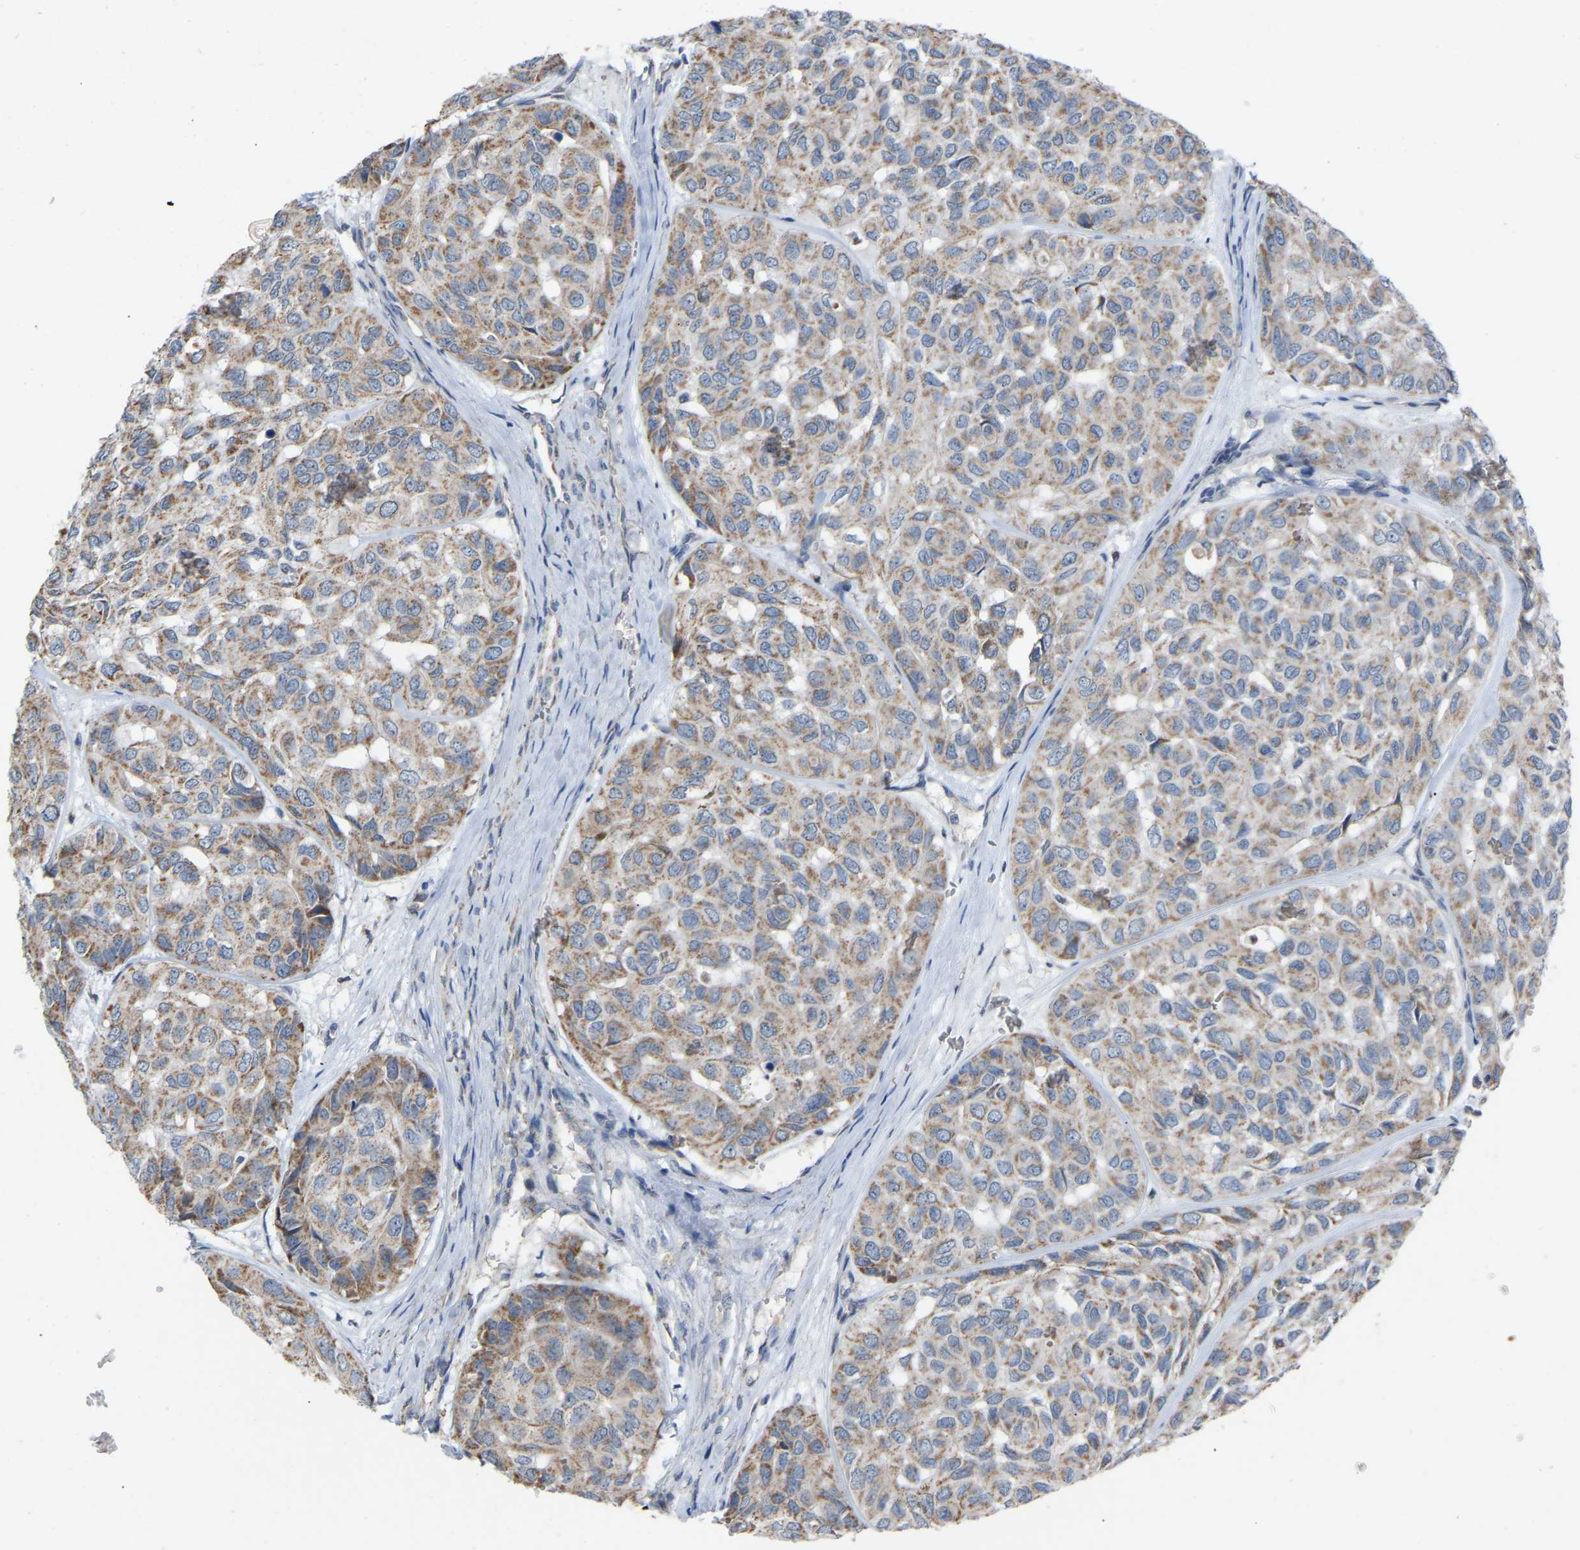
{"staining": {"intensity": "weak", "quantity": ">75%", "location": "cytoplasmic/membranous"}, "tissue": "head and neck cancer", "cell_type": "Tumor cells", "image_type": "cancer", "snomed": [{"axis": "morphology", "description": "Adenocarcinoma, NOS"}, {"axis": "topography", "description": "Salivary gland, NOS"}, {"axis": "topography", "description": "Head-Neck"}], "caption": "DAB immunohistochemical staining of head and neck adenocarcinoma reveals weak cytoplasmic/membranous protein expression in about >75% of tumor cells.", "gene": "BCL10", "patient": {"sex": "female", "age": 76}}